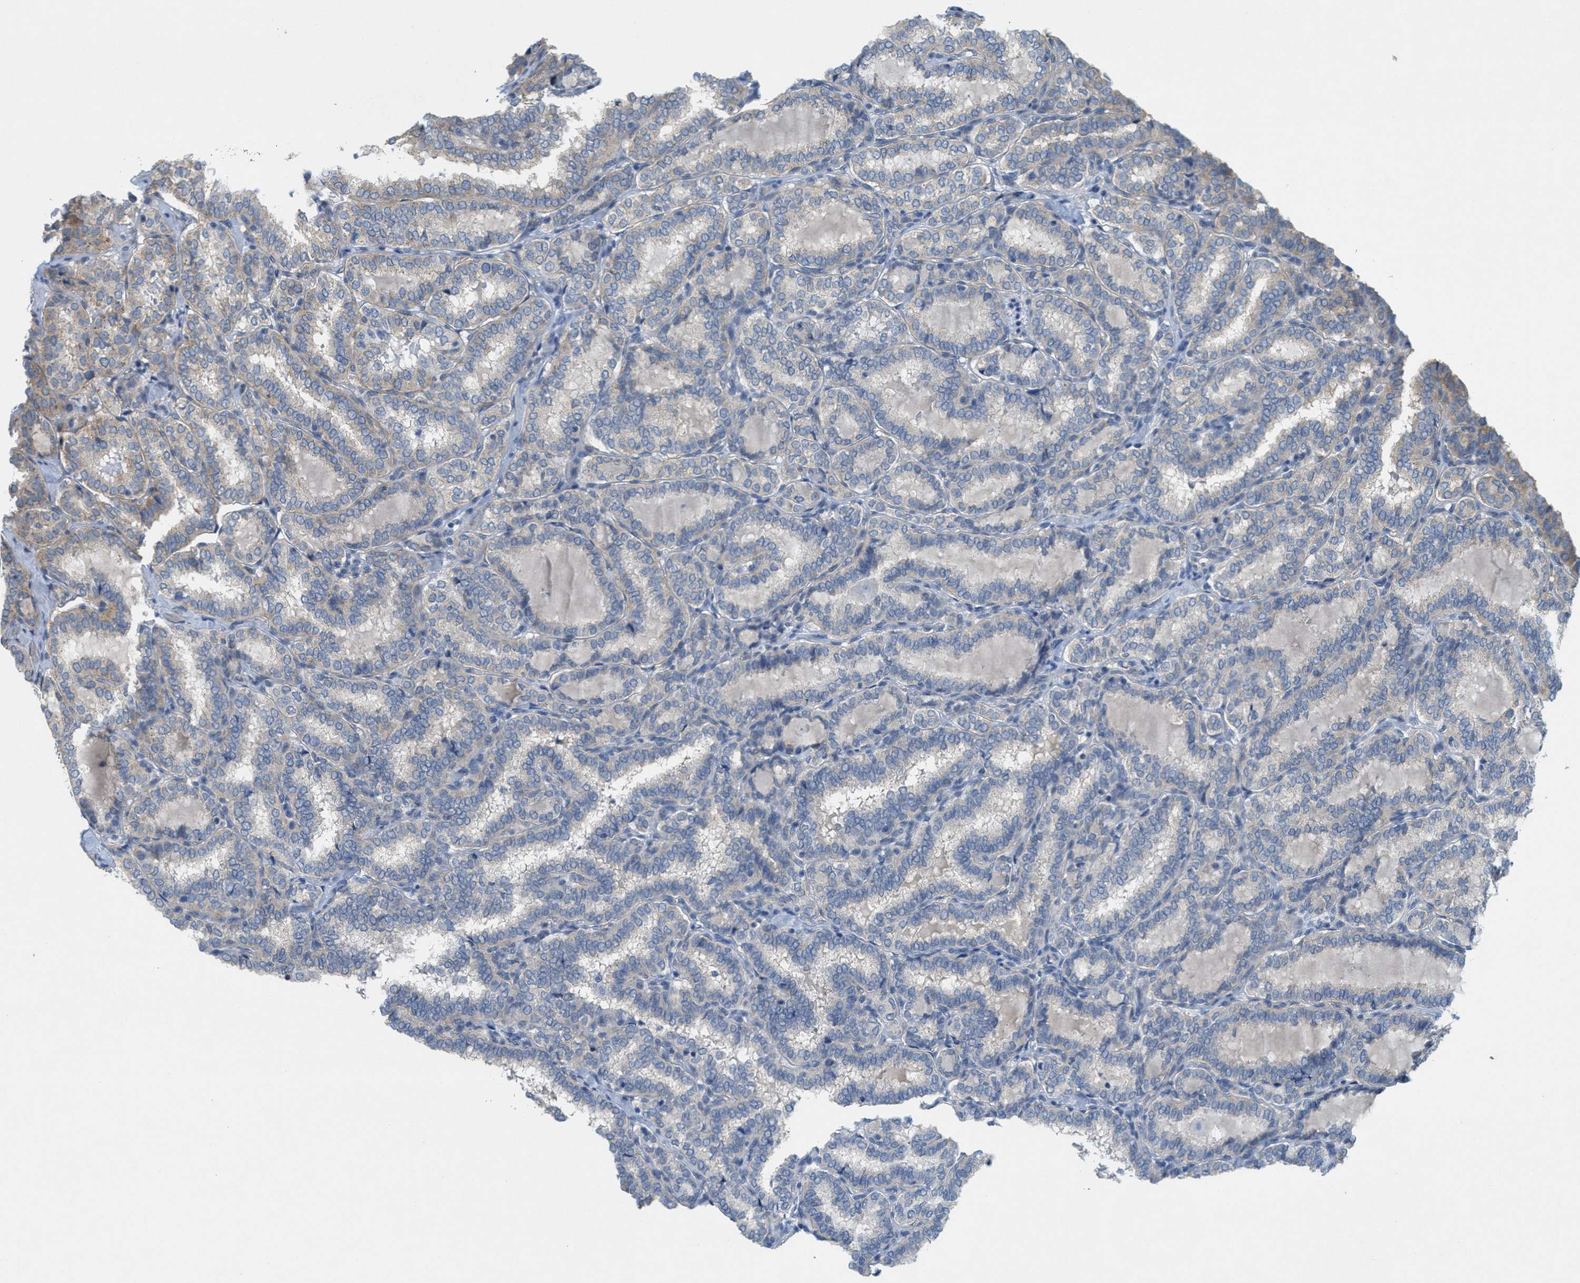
{"staining": {"intensity": "negative", "quantity": "none", "location": "none"}, "tissue": "thyroid cancer", "cell_type": "Tumor cells", "image_type": "cancer", "snomed": [{"axis": "morphology", "description": "Normal tissue, NOS"}, {"axis": "morphology", "description": "Papillary adenocarcinoma, NOS"}, {"axis": "topography", "description": "Thyroid gland"}], "caption": "This is a image of immunohistochemistry (IHC) staining of papillary adenocarcinoma (thyroid), which shows no staining in tumor cells.", "gene": "ZFYVE9", "patient": {"sex": "female", "age": 30}}